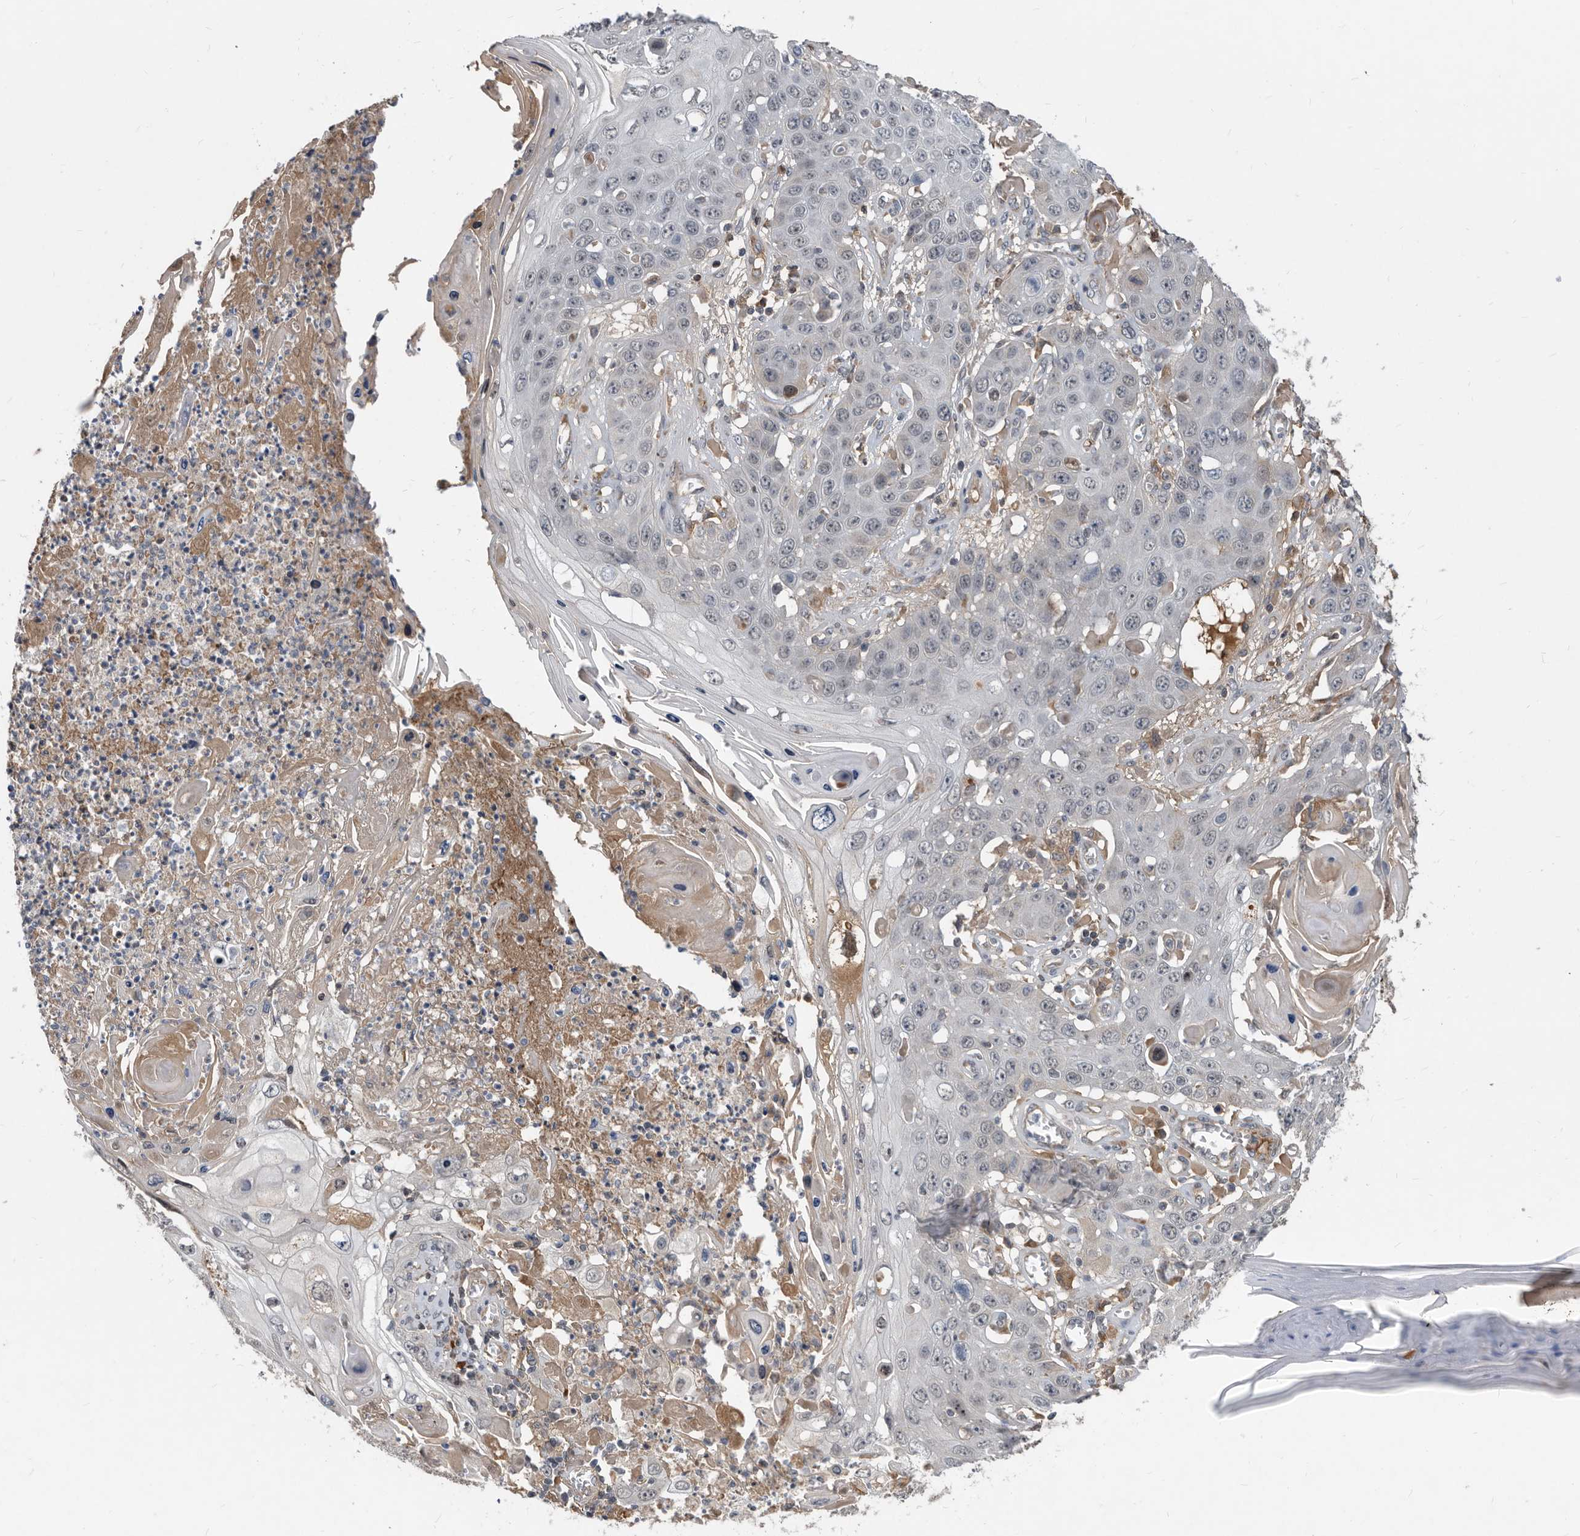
{"staining": {"intensity": "negative", "quantity": "none", "location": "none"}, "tissue": "skin cancer", "cell_type": "Tumor cells", "image_type": "cancer", "snomed": [{"axis": "morphology", "description": "Squamous cell carcinoma, NOS"}, {"axis": "topography", "description": "Skin"}], "caption": "DAB (3,3'-diaminobenzidine) immunohistochemical staining of human squamous cell carcinoma (skin) displays no significant staining in tumor cells.", "gene": "PI15", "patient": {"sex": "male", "age": 55}}